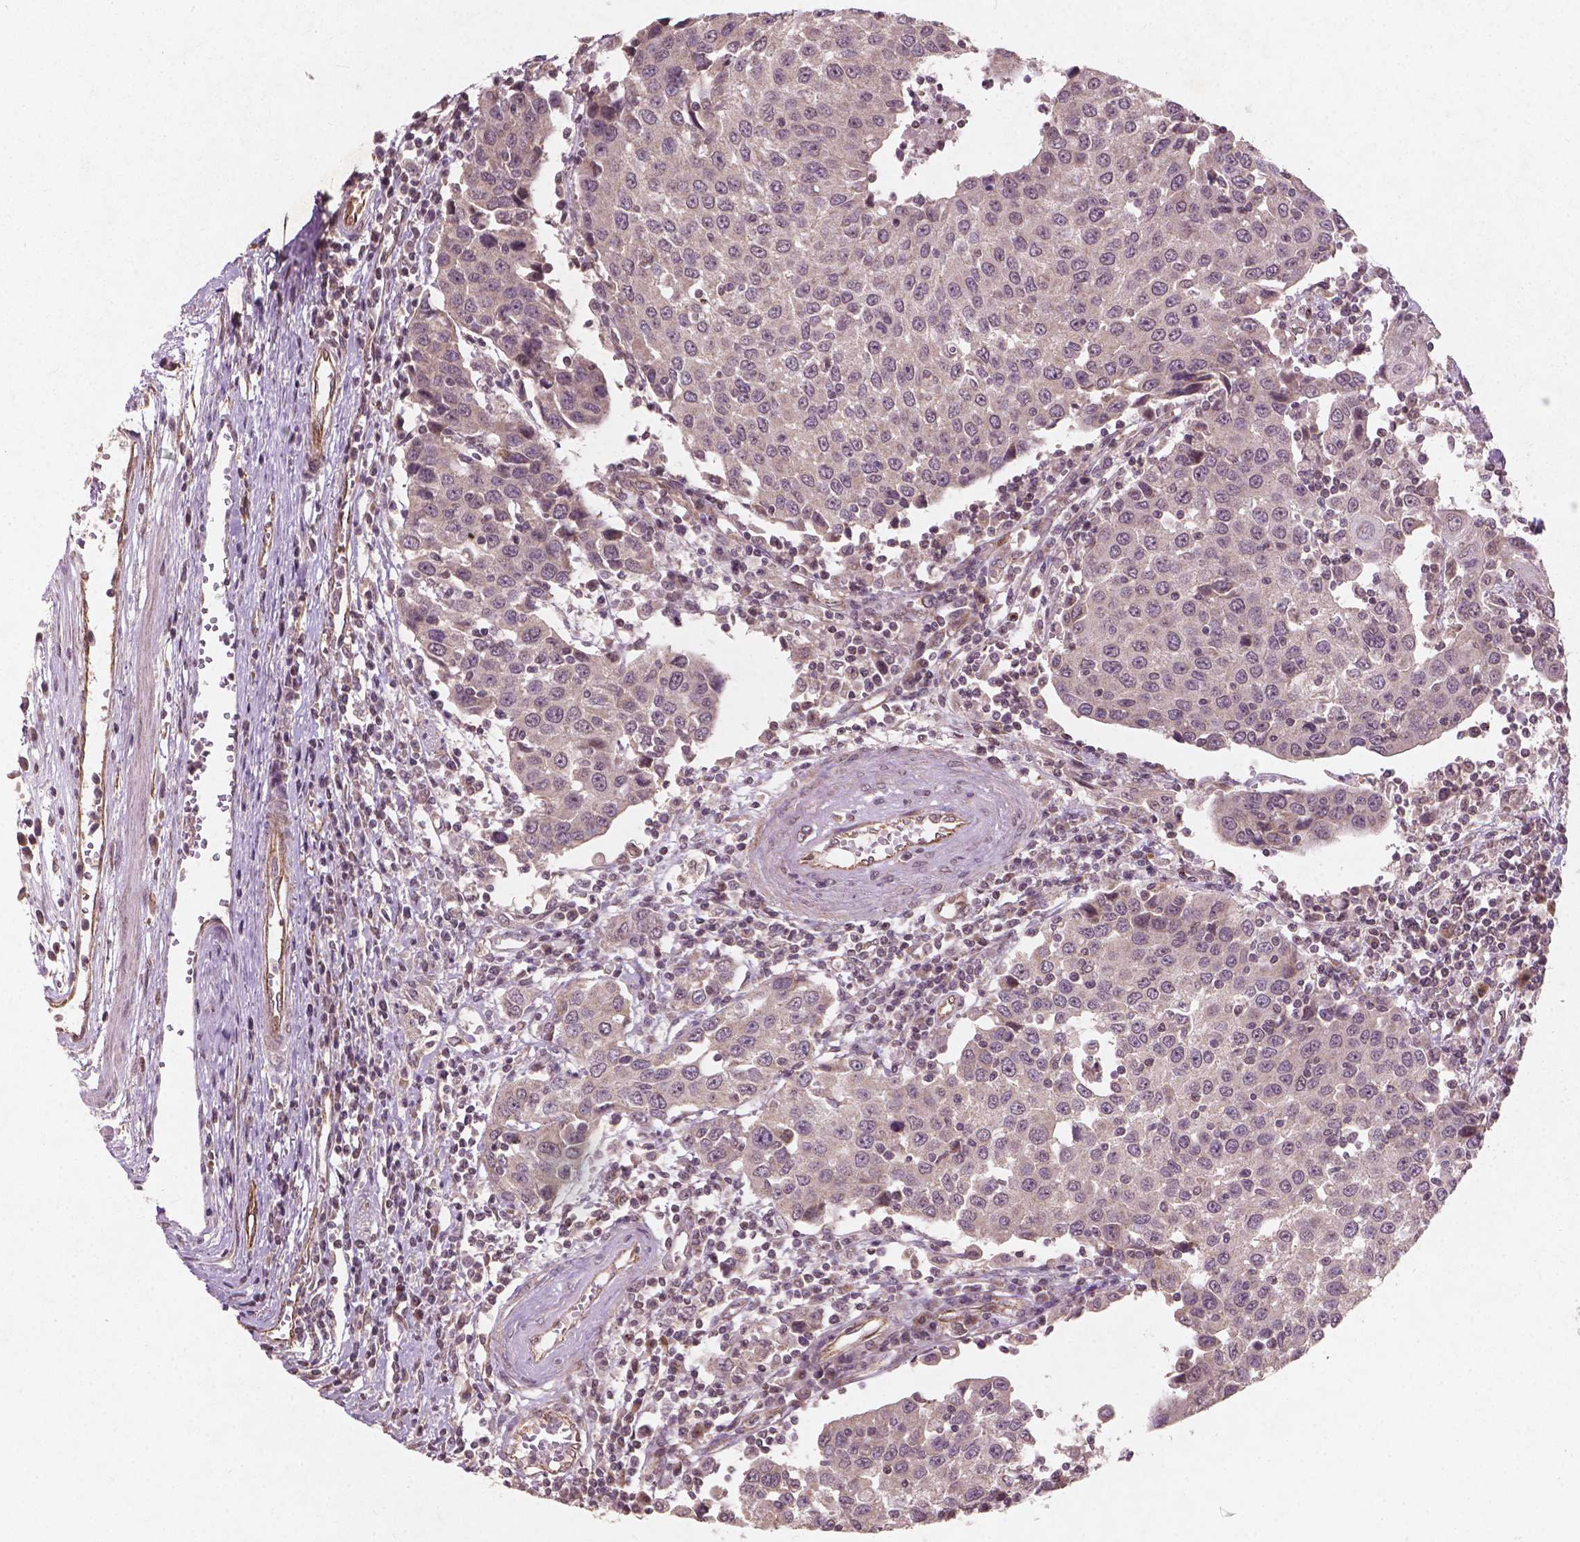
{"staining": {"intensity": "negative", "quantity": "none", "location": "none"}, "tissue": "urothelial cancer", "cell_type": "Tumor cells", "image_type": "cancer", "snomed": [{"axis": "morphology", "description": "Urothelial carcinoma, High grade"}, {"axis": "topography", "description": "Urinary bladder"}], "caption": "An immunohistochemistry (IHC) histopathology image of urothelial cancer is shown. There is no staining in tumor cells of urothelial cancer.", "gene": "SMAD2", "patient": {"sex": "female", "age": 85}}